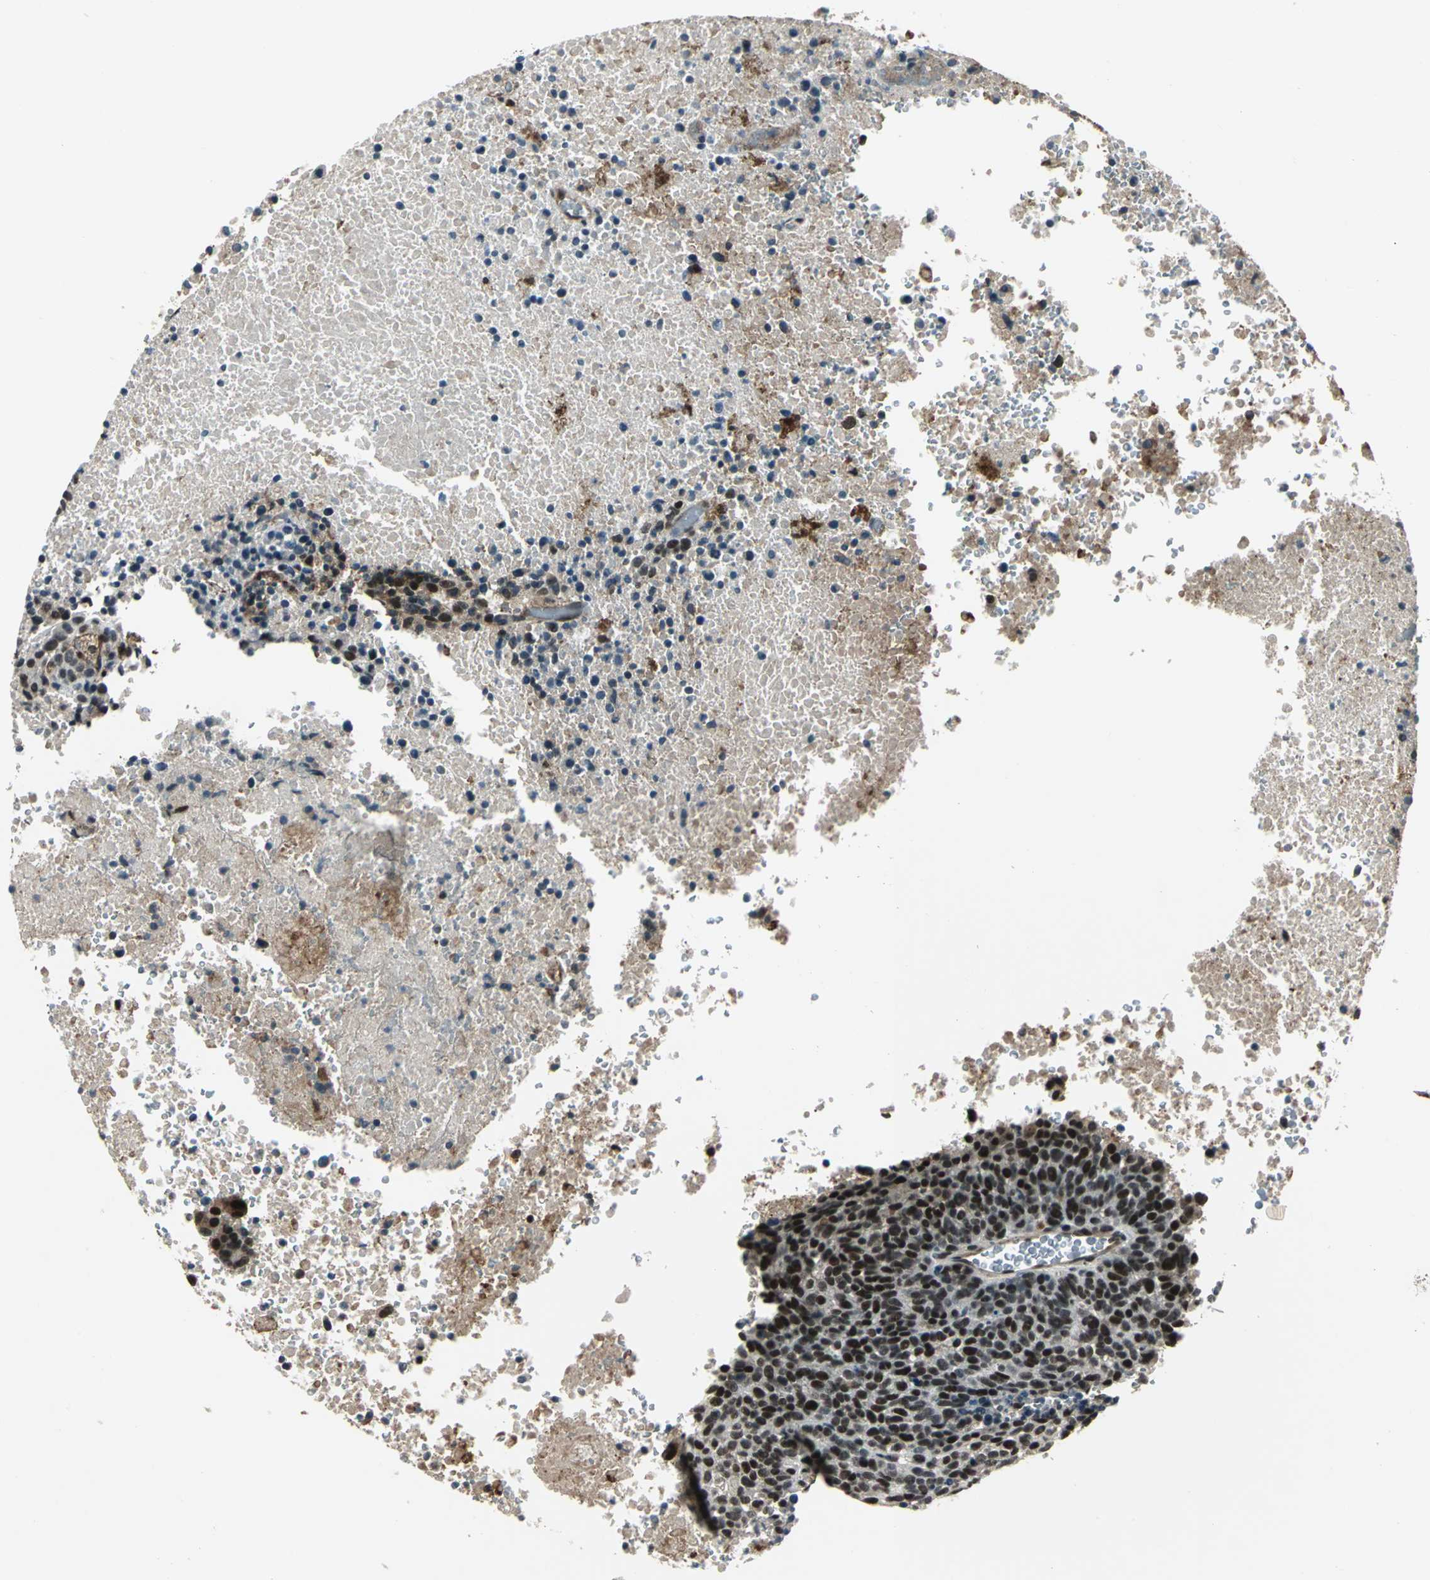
{"staining": {"intensity": "moderate", "quantity": ">75%", "location": "nuclear"}, "tissue": "melanoma", "cell_type": "Tumor cells", "image_type": "cancer", "snomed": [{"axis": "morphology", "description": "Malignant melanoma, Metastatic site"}, {"axis": "topography", "description": "Cerebral cortex"}], "caption": "Immunohistochemistry of malignant melanoma (metastatic site) demonstrates medium levels of moderate nuclear expression in approximately >75% of tumor cells.", "gene": "NR2C2", "patient": {"sex": "female", "age": 52}}